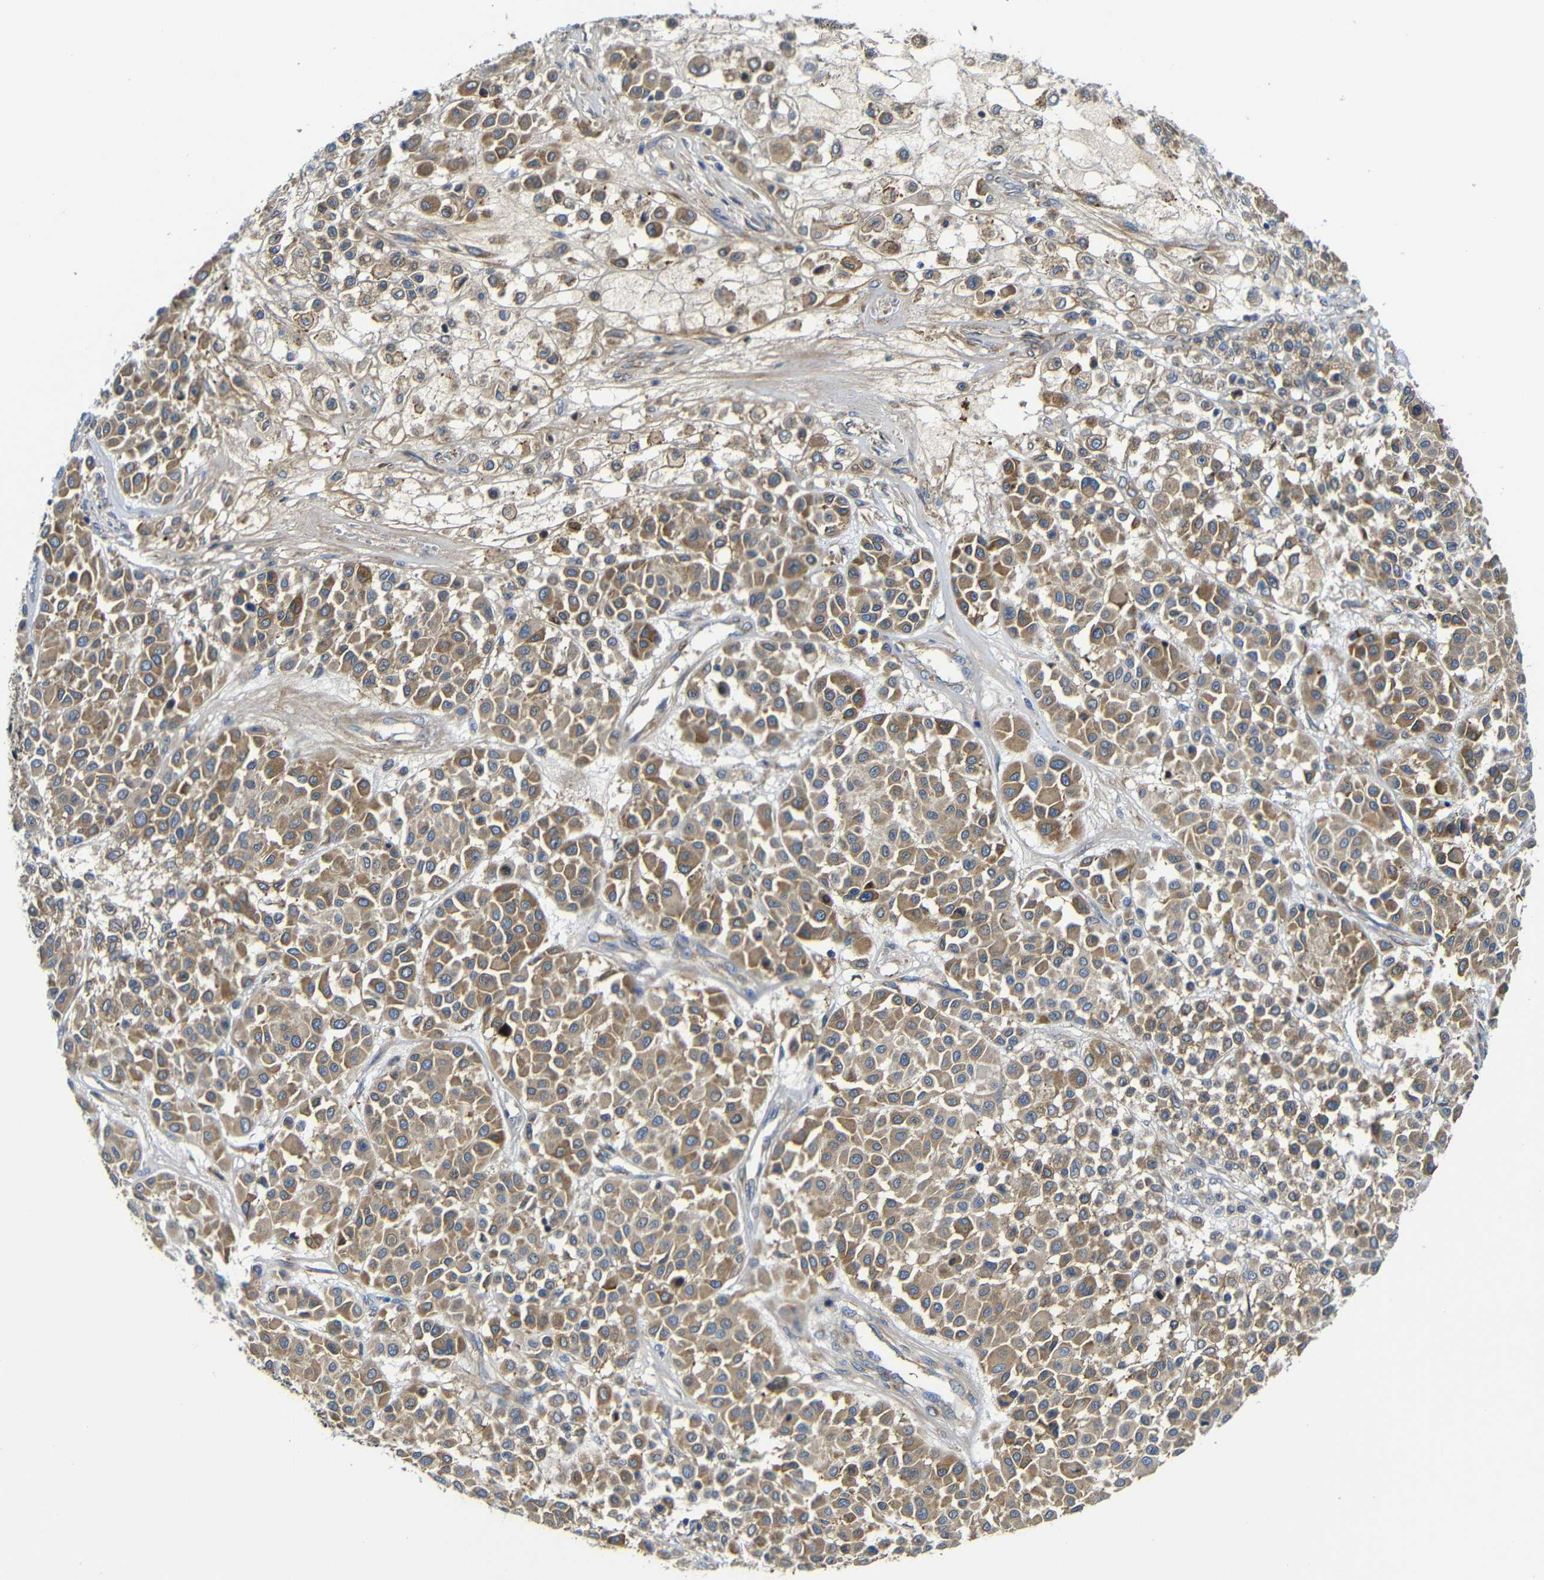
{"staining": {"intensity": "moderate", "quantity": ">75%", "location": "cytoplasmic/membranous"}, "tissue": "melanoma", "cell_type": "Tumor cells", "image_type": "cancer", "snomed": [{"axis": "morphology", "description": "Malignant melanoma, Metastatic site"}, {"axis": "topography", "description": "Soft tissue"}], "caption": "Protein positivity by immunohistochemistry (IHC) shows moderate cytoplasmic/membranous staining in approximately >75% of tumor cells in melanoma.", "gene": "CLCC1", "patient": {"sex": "male", "age": 41}}